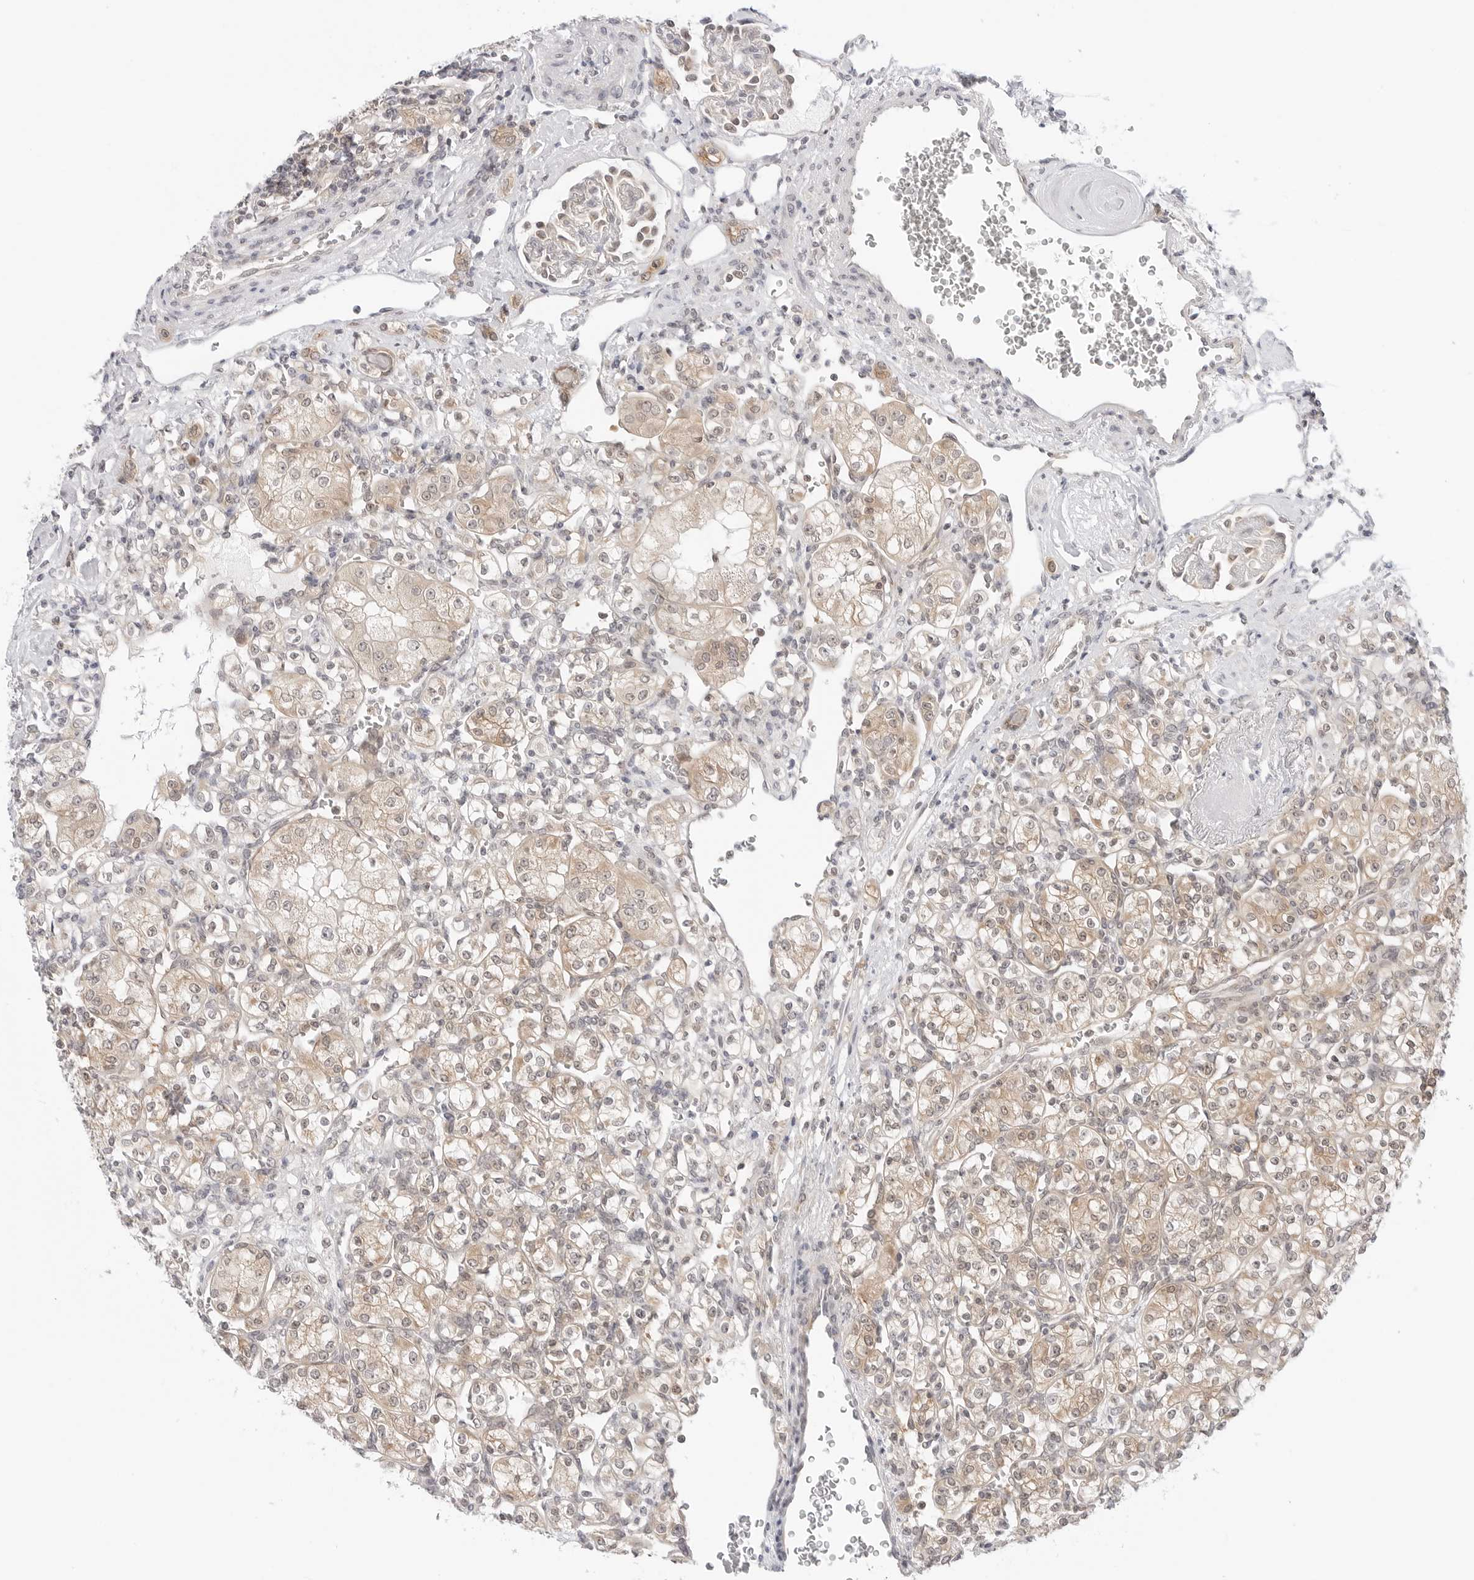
{"staining": {"intensity": "weak", "quantity": "25%-75%", "location": "cytoplasmic/membranous"}, "tissue": "renal cancer", "cell_type": "Tumor cells", "image_type": "cancer", "snomed": [{"axis": "morphology", "description": "Adenocarcinoma, NOS"}, {"axis": "topography", "description": "Kidney"}], "caption": "Human renal cancer (adenocarcinoma) stained with a protein marker demonstrates weak staining in tumor cells.", "gene": "NUDC", "patient": {"sex": "male", "age": 77}}